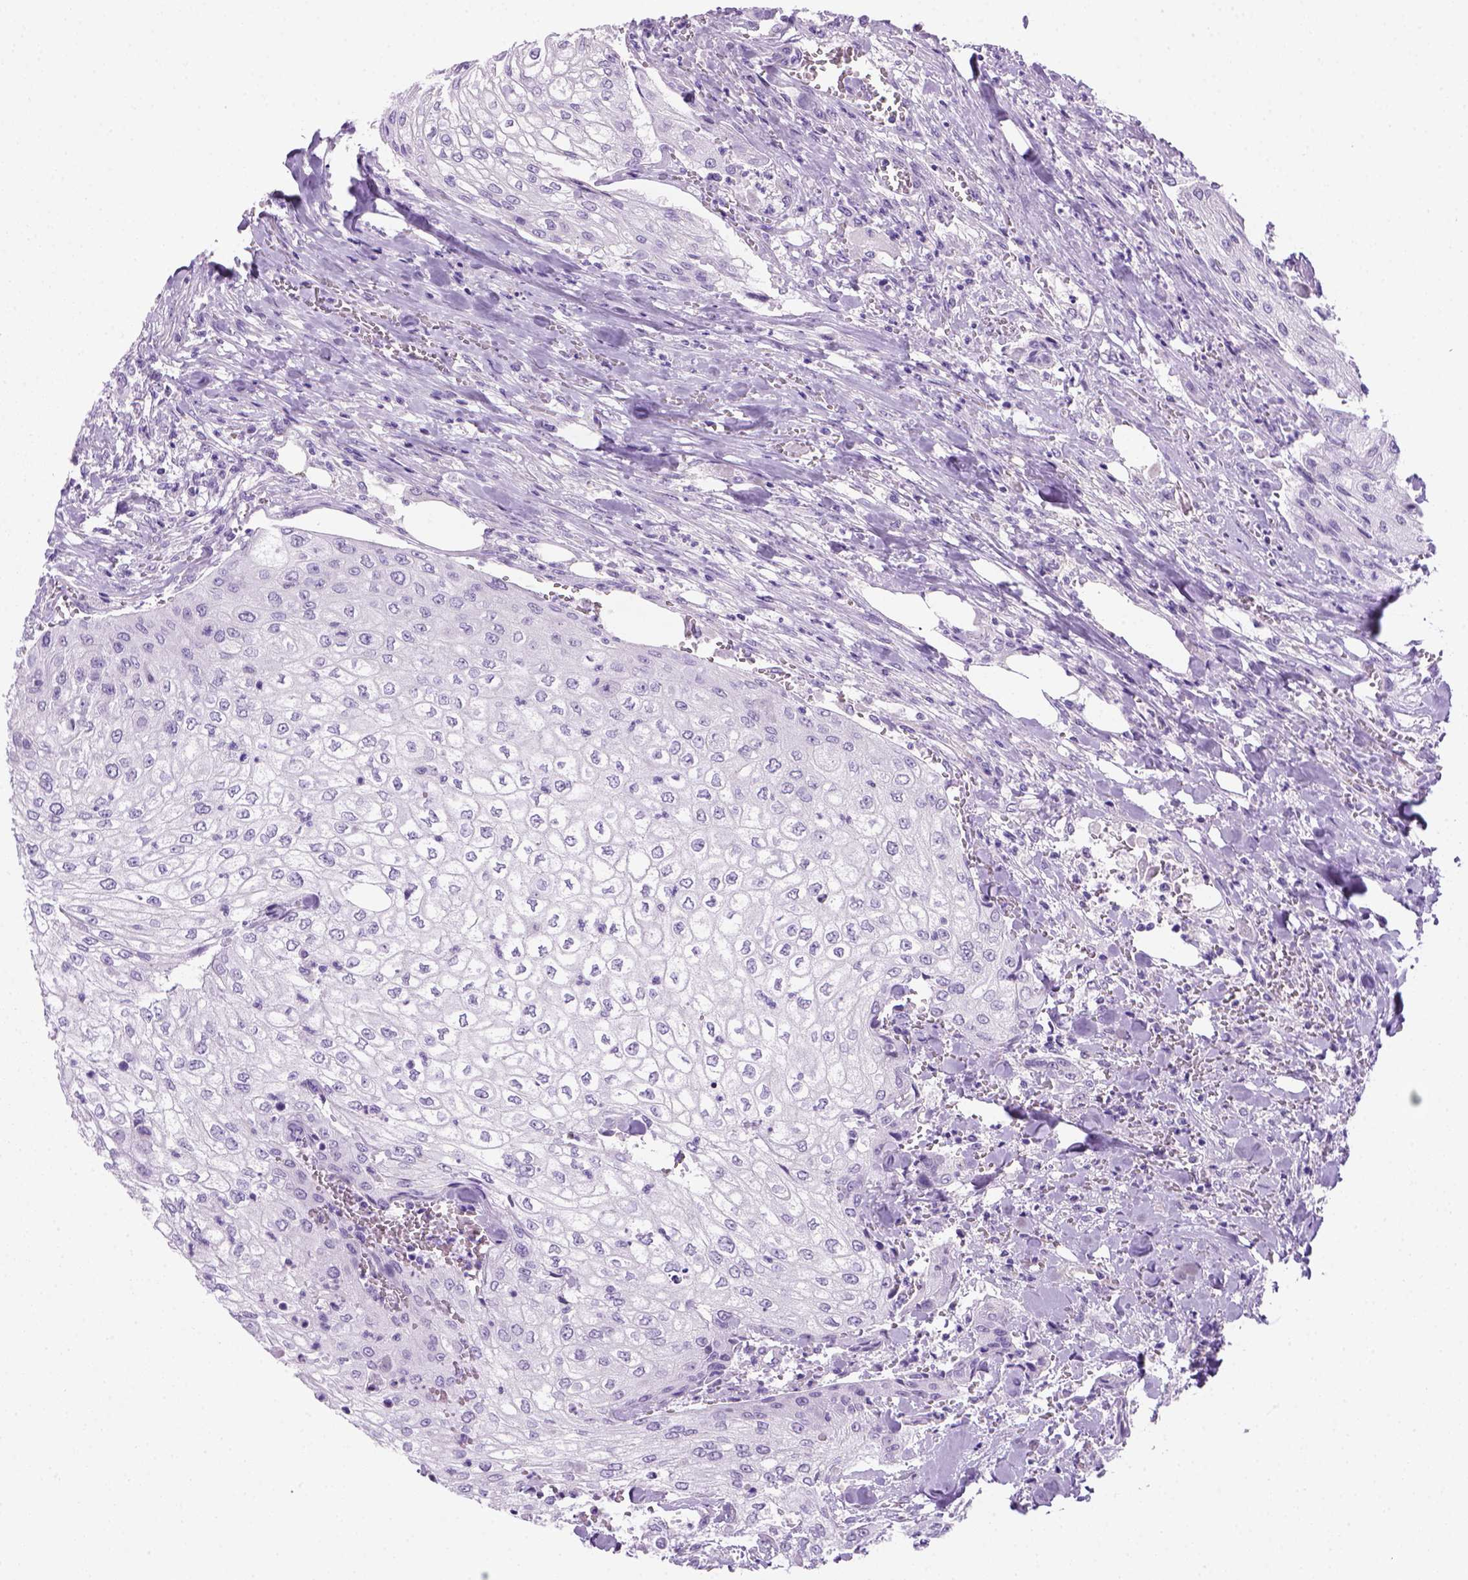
{"staining": {"intensity": "negative", "quantity": "none", "location": "none"}, "tissue": "urothelial cancer", "cell_type": "Tumor cells", "image_type": "cancer", "snomed": [{"axis": "morphology", "description": "Urothelial carcinoma, High grade"}, {"axis": "topography", "description": "Urinary bladder"}], "caption": "Immunohistochemical staining of urothelial cancer reveals no significant expression in tumor cells.", "gene": "ARHGEF33", "patient": {"sex": "male", "age": 62}}